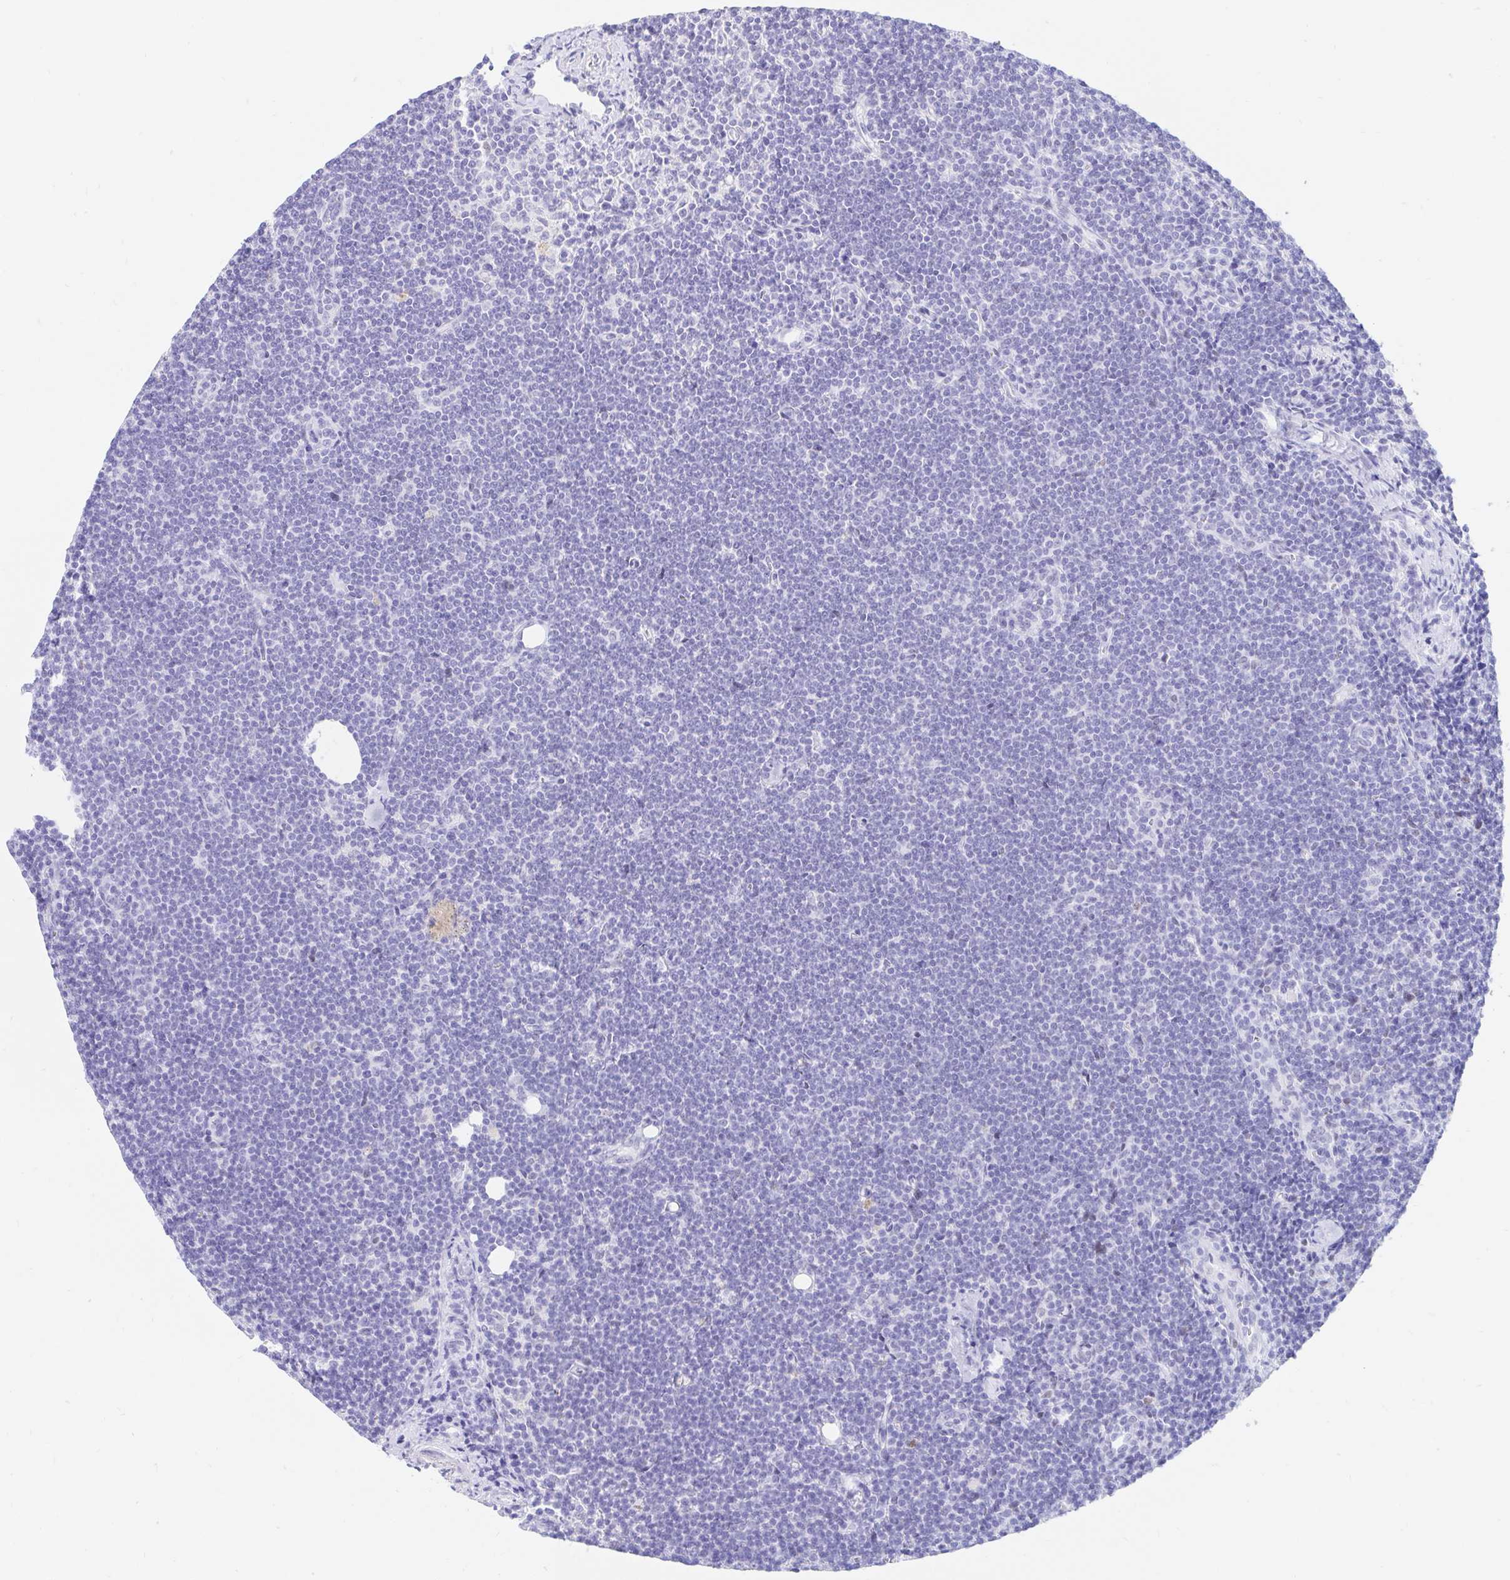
{"staining": {"intensity": "negative", "quantity": "none", "location": "none"}, "tissue": "lymphoma", "cell_type": "Tumor cells", "image_type": "cancer", "snomed": [{"axis": "morphology", "description": "Malignant lymphoma, non-Hodgkin's type, Low grade"}, {"axis": "topography", "description": "Lymph node"}], "caption": "Immunohistochemistry (IHC) image of neoplastic tissue: lymphoma stained with DAB (3,3'-diaminobenzidine) demonstrates no significant protein expression in tumor cells.", "gene": "OR6T1", "patient": {"sex": "female", "age": 73}}